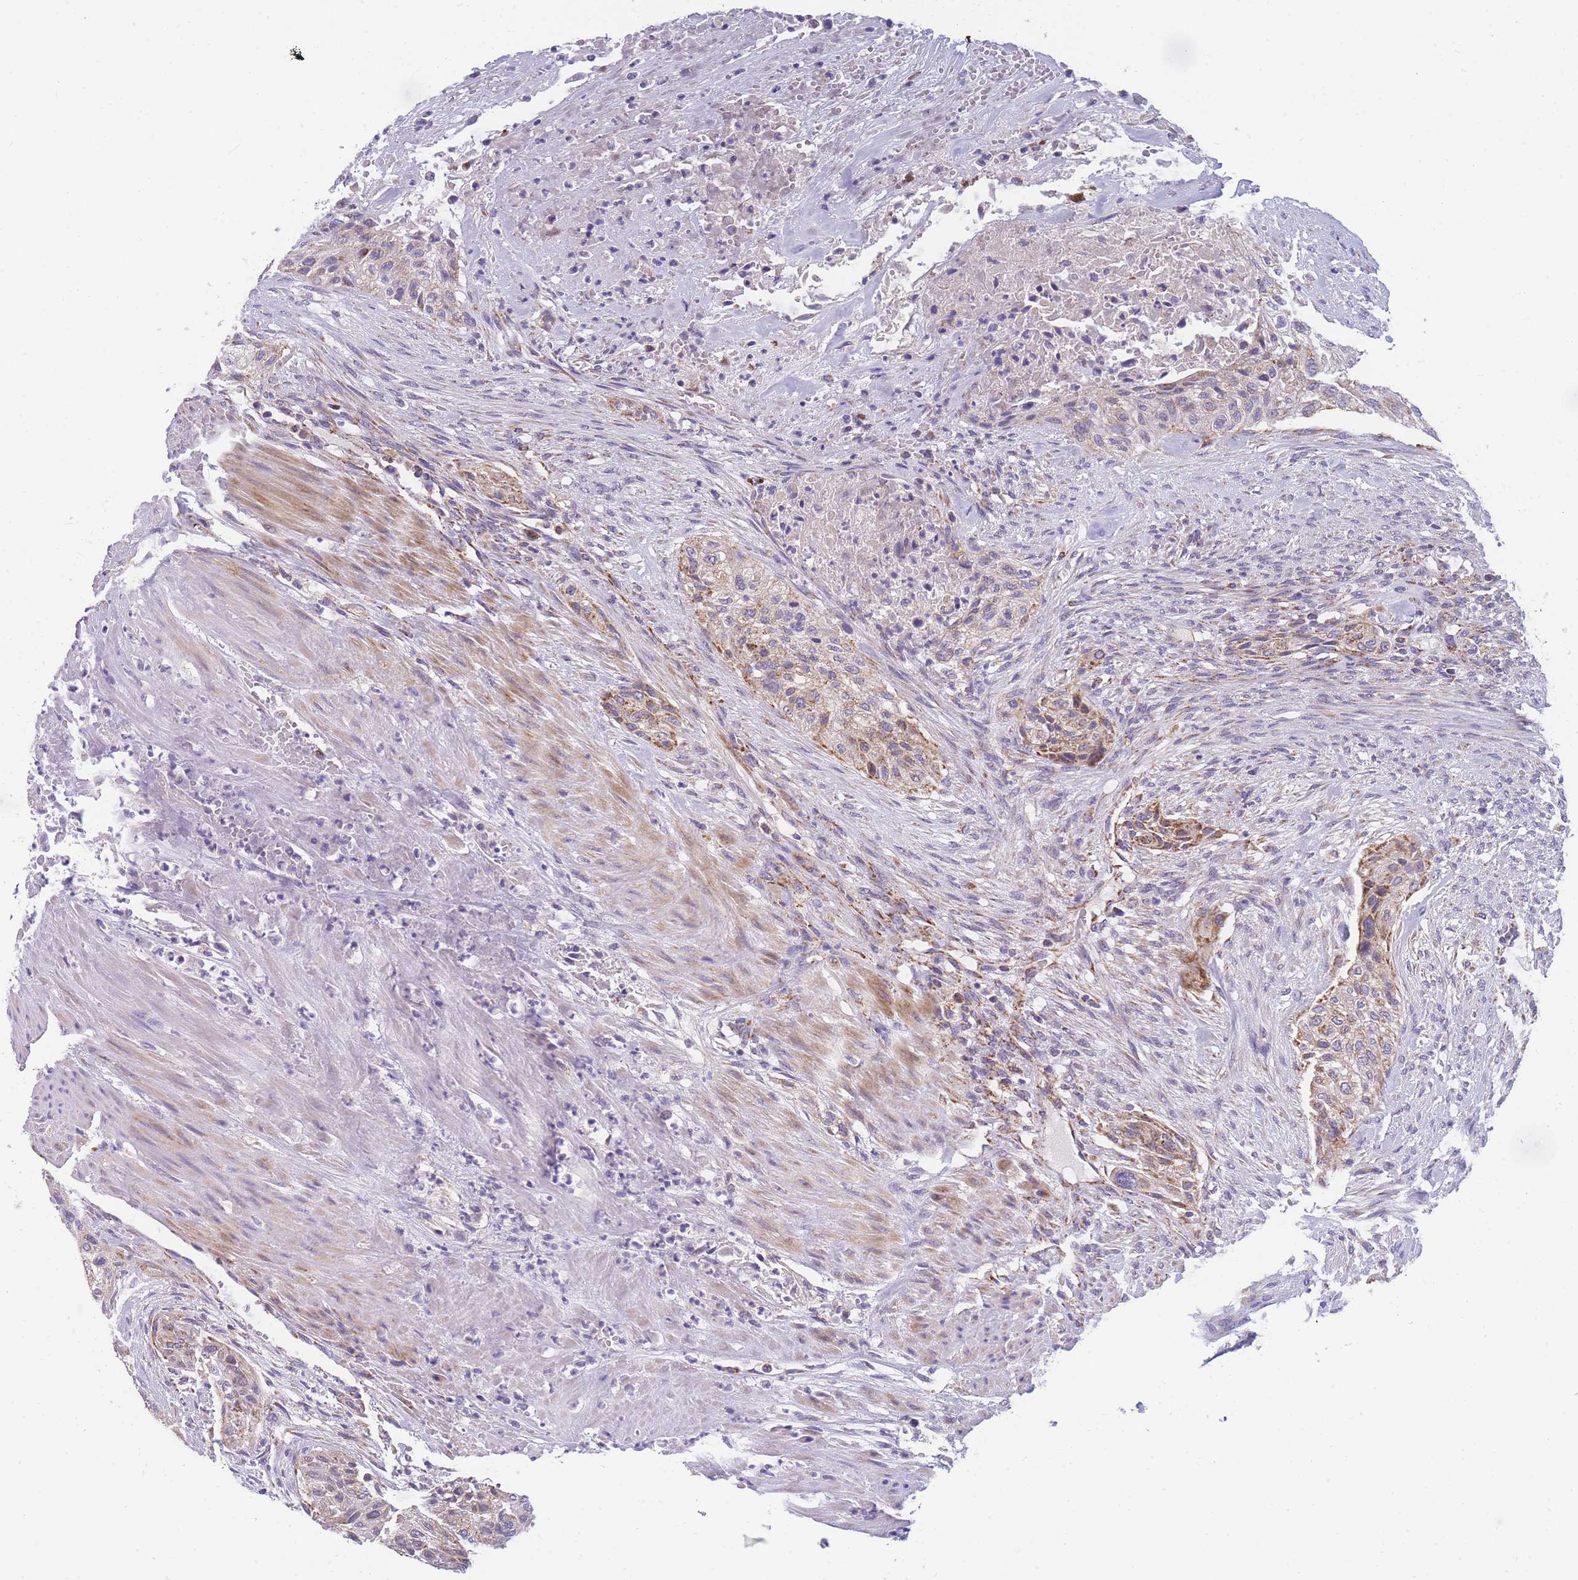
{"staining": {"intensity": "moderate", "quantity": "25%-75%", "location": "cytoplasmic/membranous"}, "tissue": "urothelial cancer", "cell_type": "Tumor cells", "image_type": "cancer", "snomed": [{"axis": "morphology", "description": "Urothelial carcinoma, High grade"}, {"axis": "topography", "description": "Urinary bladder"}], "caption": "About 25%-75% of tumor cells in urothelial carcinoma (high-grade) show moderate cytoplasmic/membranous protein positivity as visualized by brown immunohistochemical staining.", "gene": "MRPS11", "patient": {"sex": "male", "age": 35}}